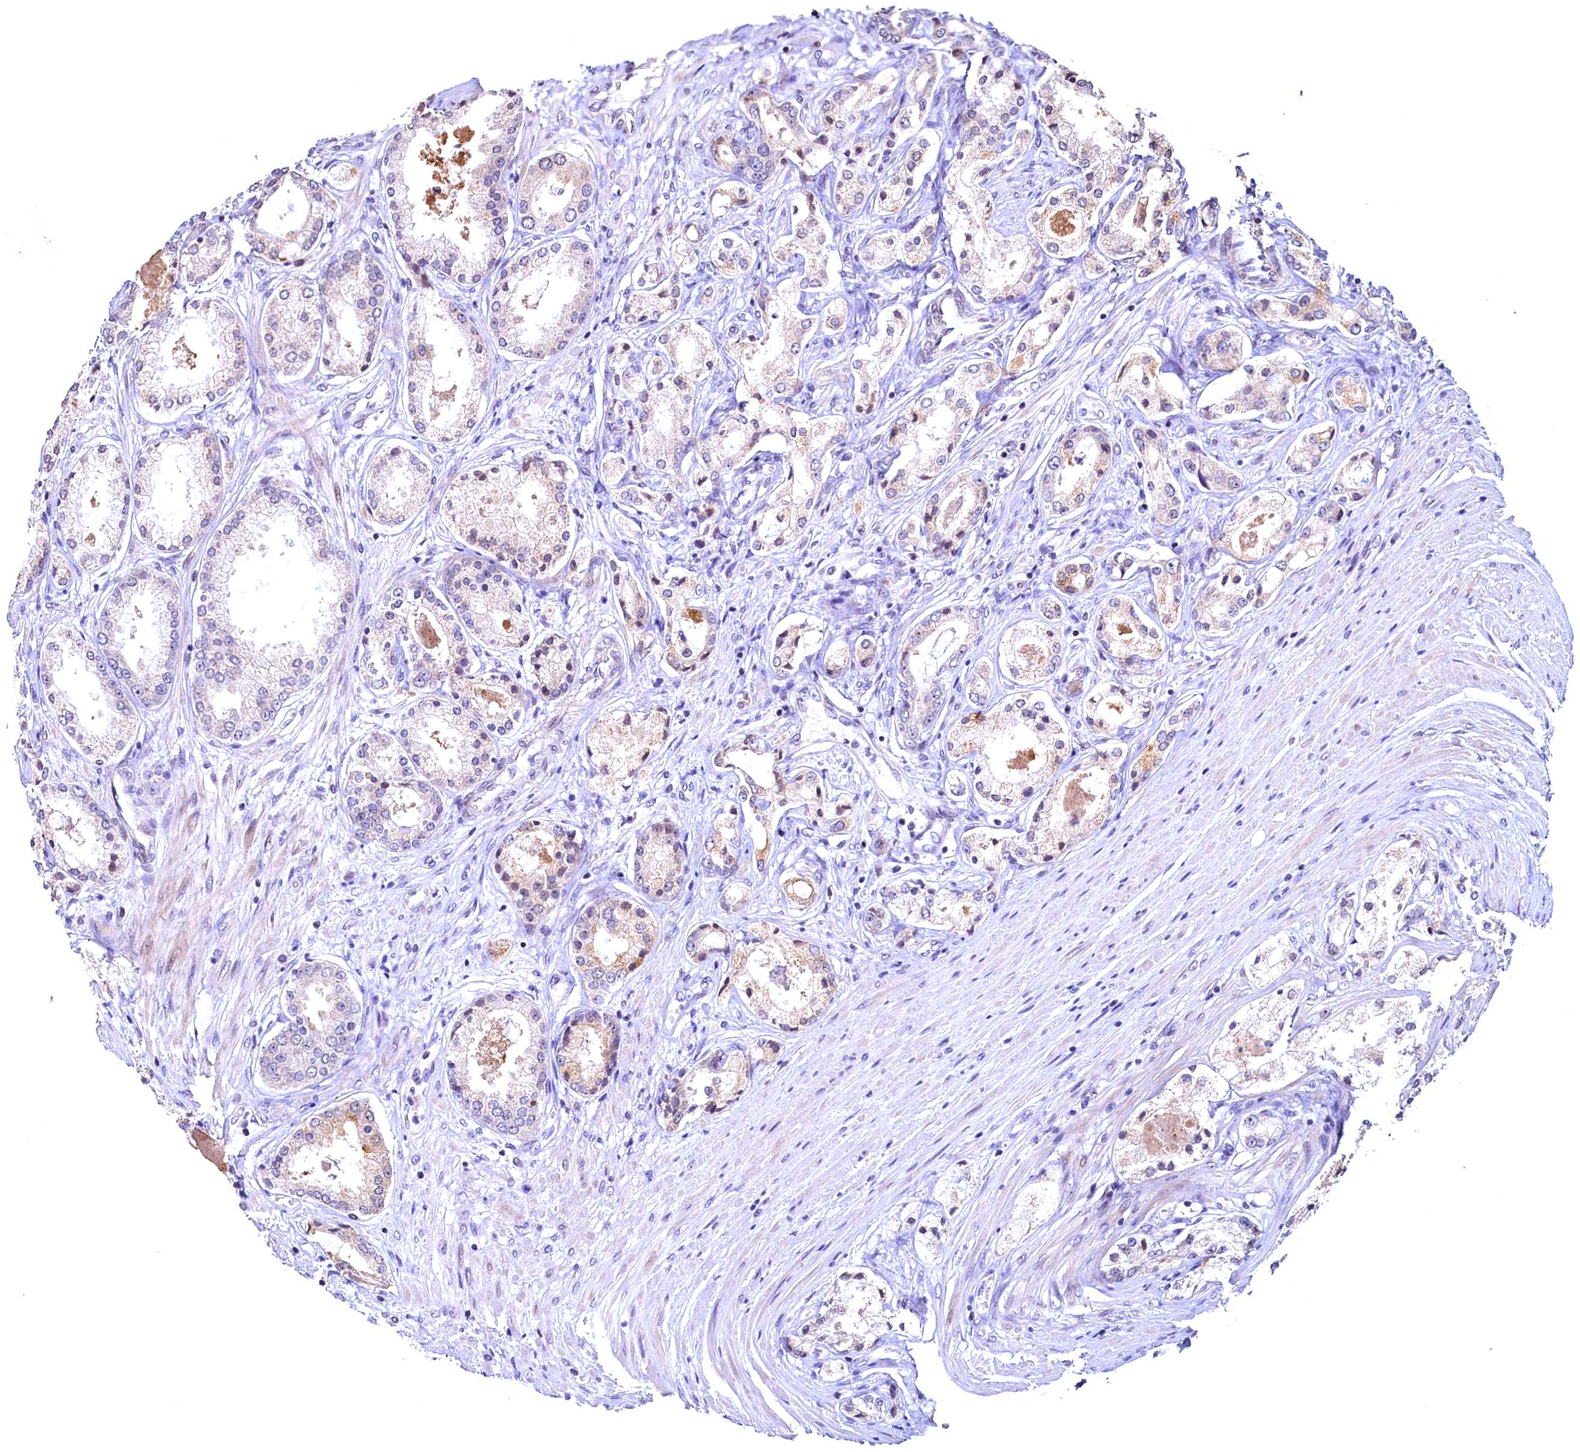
{"staining": {"intensity": "weak", "quantity": "<25%", "location": "cytoplasmic/membranous"}, "tissue": "prostate cancer", "cell_type": "Tumor cells", "image_type": "cancer", "snomed": [{"axis": "morphology", "description": "Adenocarcinoma, Low grade"}, {"axis": "topography", "description": "Prostate"}], "caption": "Adenocarcinoma (low-grade) (prostate) was stained to show a protein in brown. There is no significant expression in tumor cells.", "gene": "LATS2", "patient": {"sex": "male", "age": 68}}